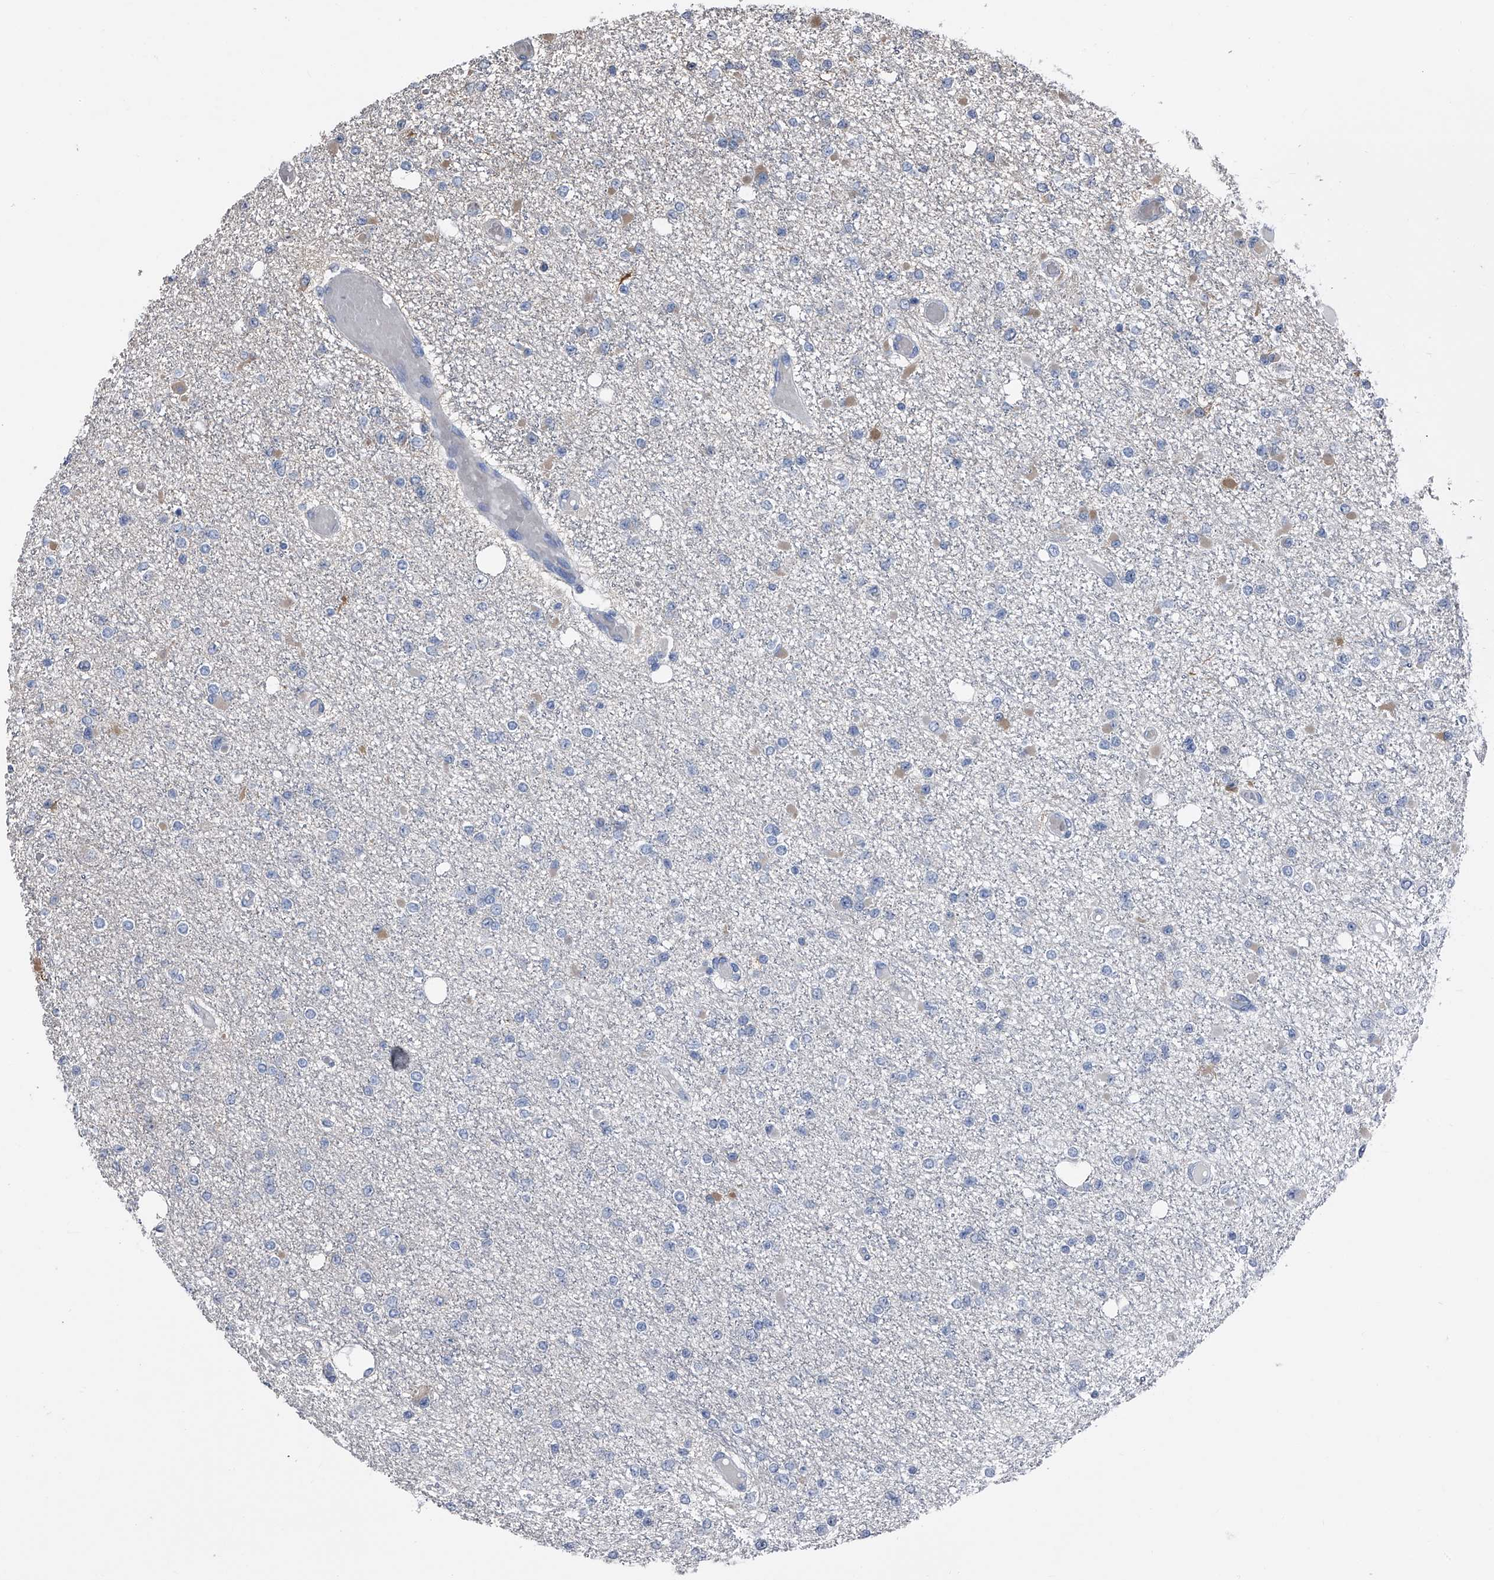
{"staining": {"intensity": "negative", "quantity": "none", "location": "none"}, "tissue": "glioma", "cell_type": "Tumor cells", "image_type": "cancer", "snomed": [{"axis": "morphology", "description": "Glioma, malignant, Low grade"}, {"axis": "topography", "description": "Brain"}], "caption": "Tumor cells are negative for protein expression in human malignant low-grade glioma.", "gene": "KIF13A", "patient": {"sex": "female", "age": 22}}